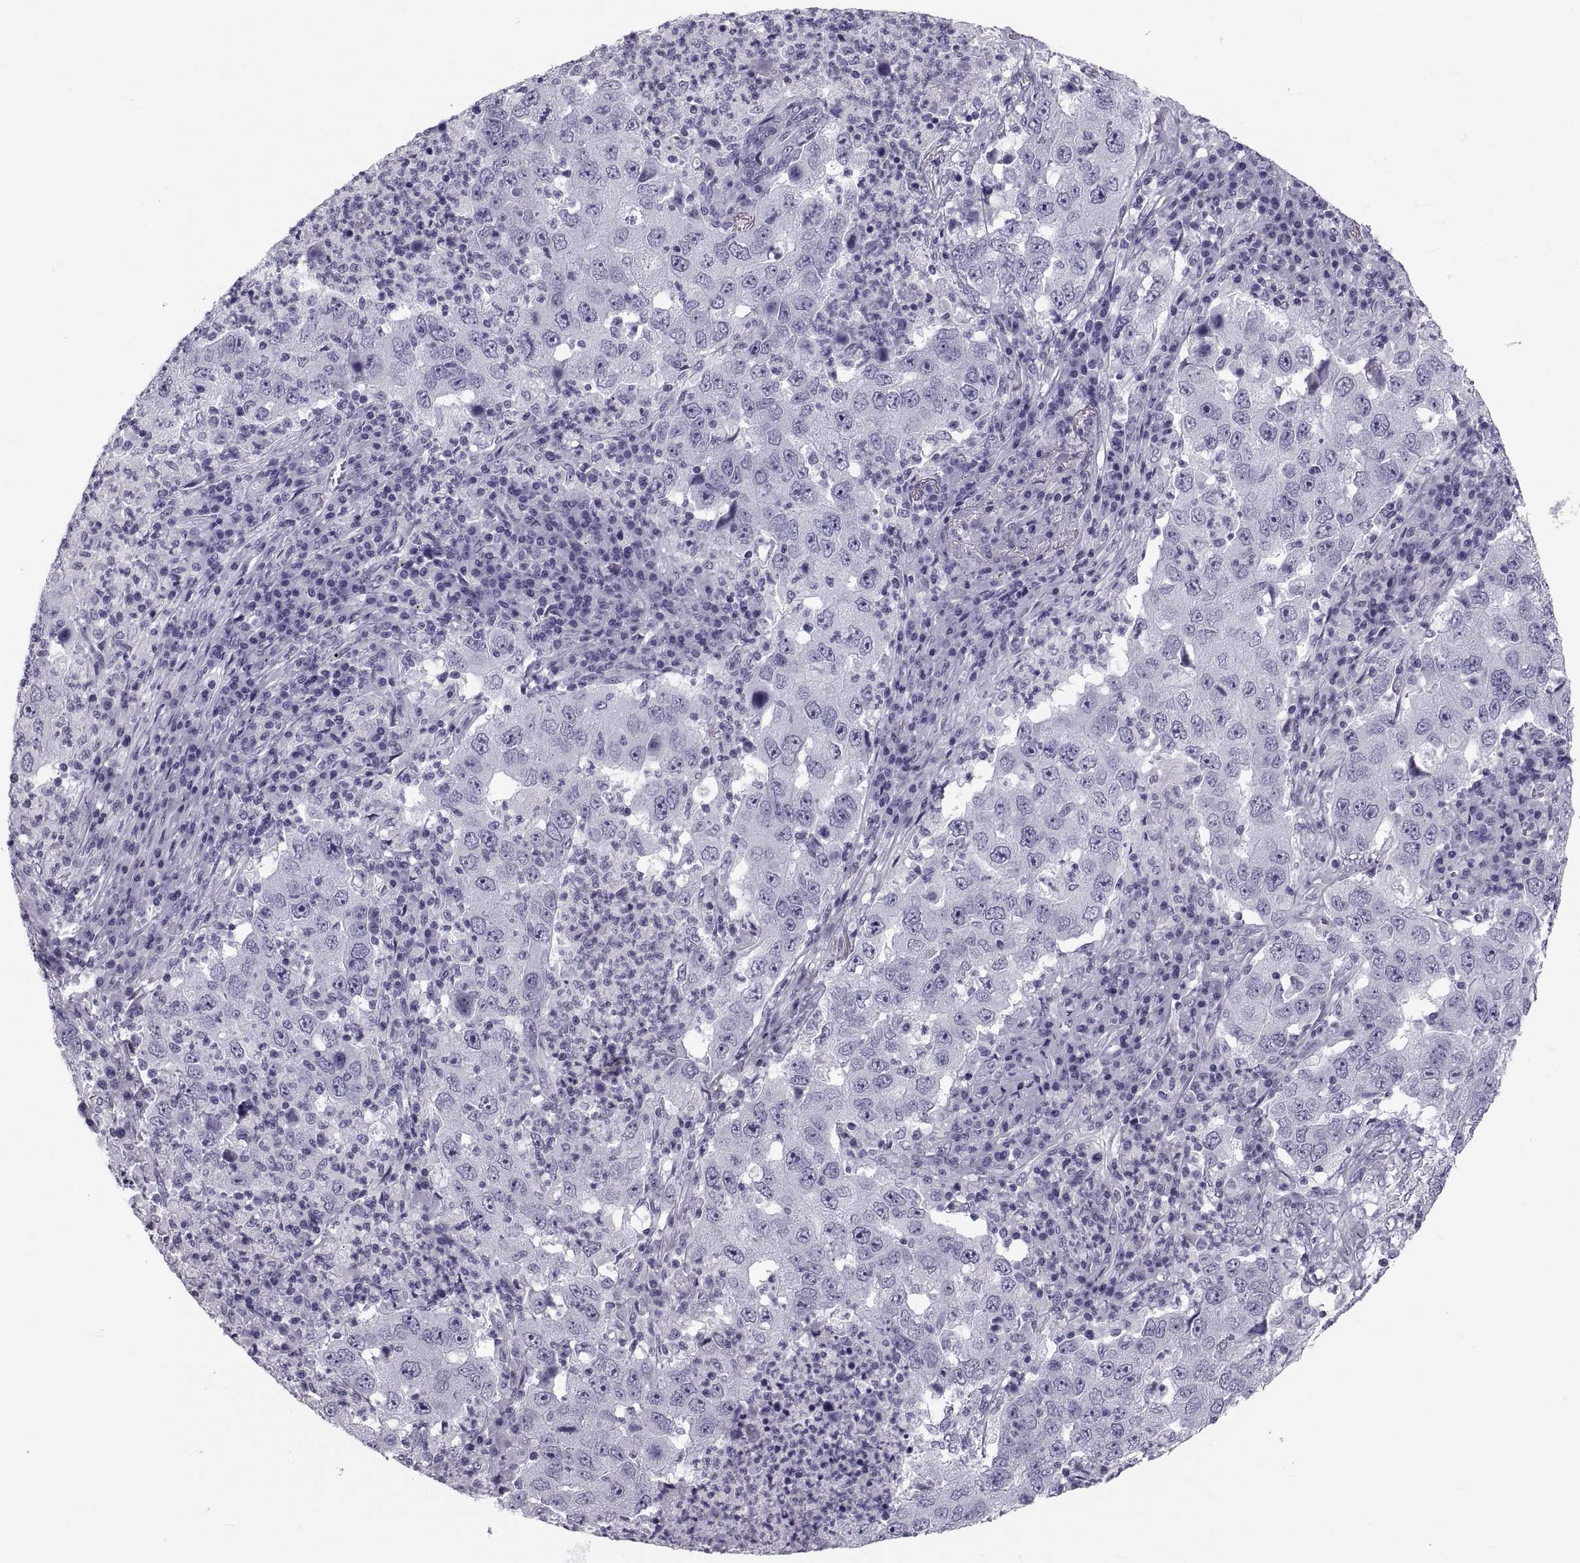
{"staining": {"intensity": "negative", "quantity": "none", "location": "none"}, "tissue": "lung cancer", "cell_type": "Tumor cells", "image_type": "cancer", "snomed": [{"axis": "morphology", "description": "Adenocarcinoma, NOS"}, {"axis": "topography", "description": "Lung"}], "caption": "The photomicrograph reveals no staining of tumor cells in adenocarcinoma (lung).", "gene": "CRISP1", "patient": {"sex": "male", "age": 73}}